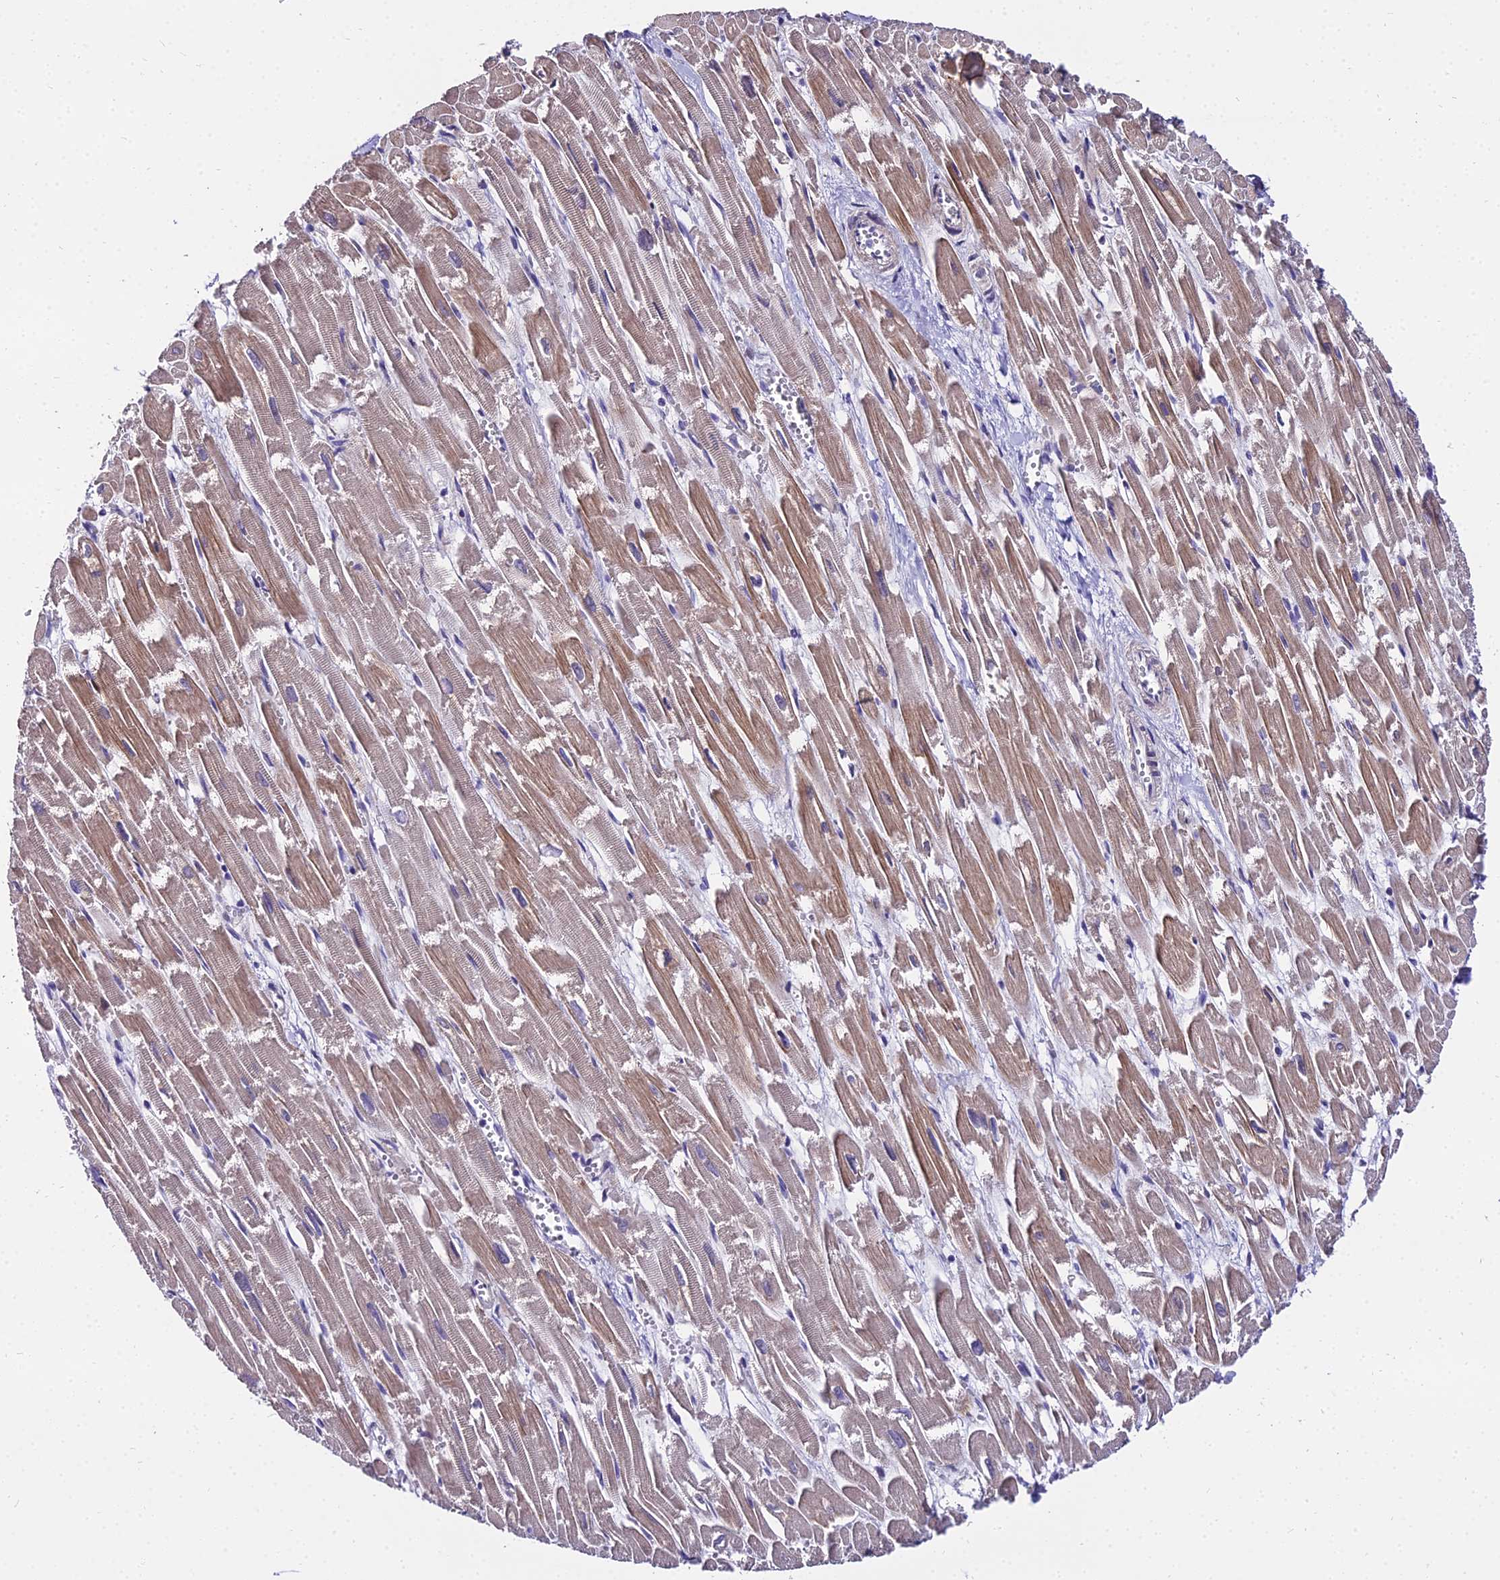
{"staining": {"intensity": "weak", "quantity": "25%-75%", "location": "cytoplasmic/membranous"}, "tissue": "heart muscle", "cell_type": "Cardiomyocytes", "image_type": "normal", "snomed": [{"axis": "morphology", "description": "Normal tissue, NOS"}, {"axis": "topography", "description": "Heart"}], "caption": "Heart muscle stained with DAB IHC shows low levels of weak cytoplasmic/membranous expression in about 25%-75% of cardiomyocytes. The staining was performed using DAB (3,3'-diaminobenzidine) to visualize the protein expression in brown, while the nuclei were stained in blue with hematoxylin (Magnification: 20x).", "gene": "TRIML2", "patient": {"sex": "male", "age": 54}}